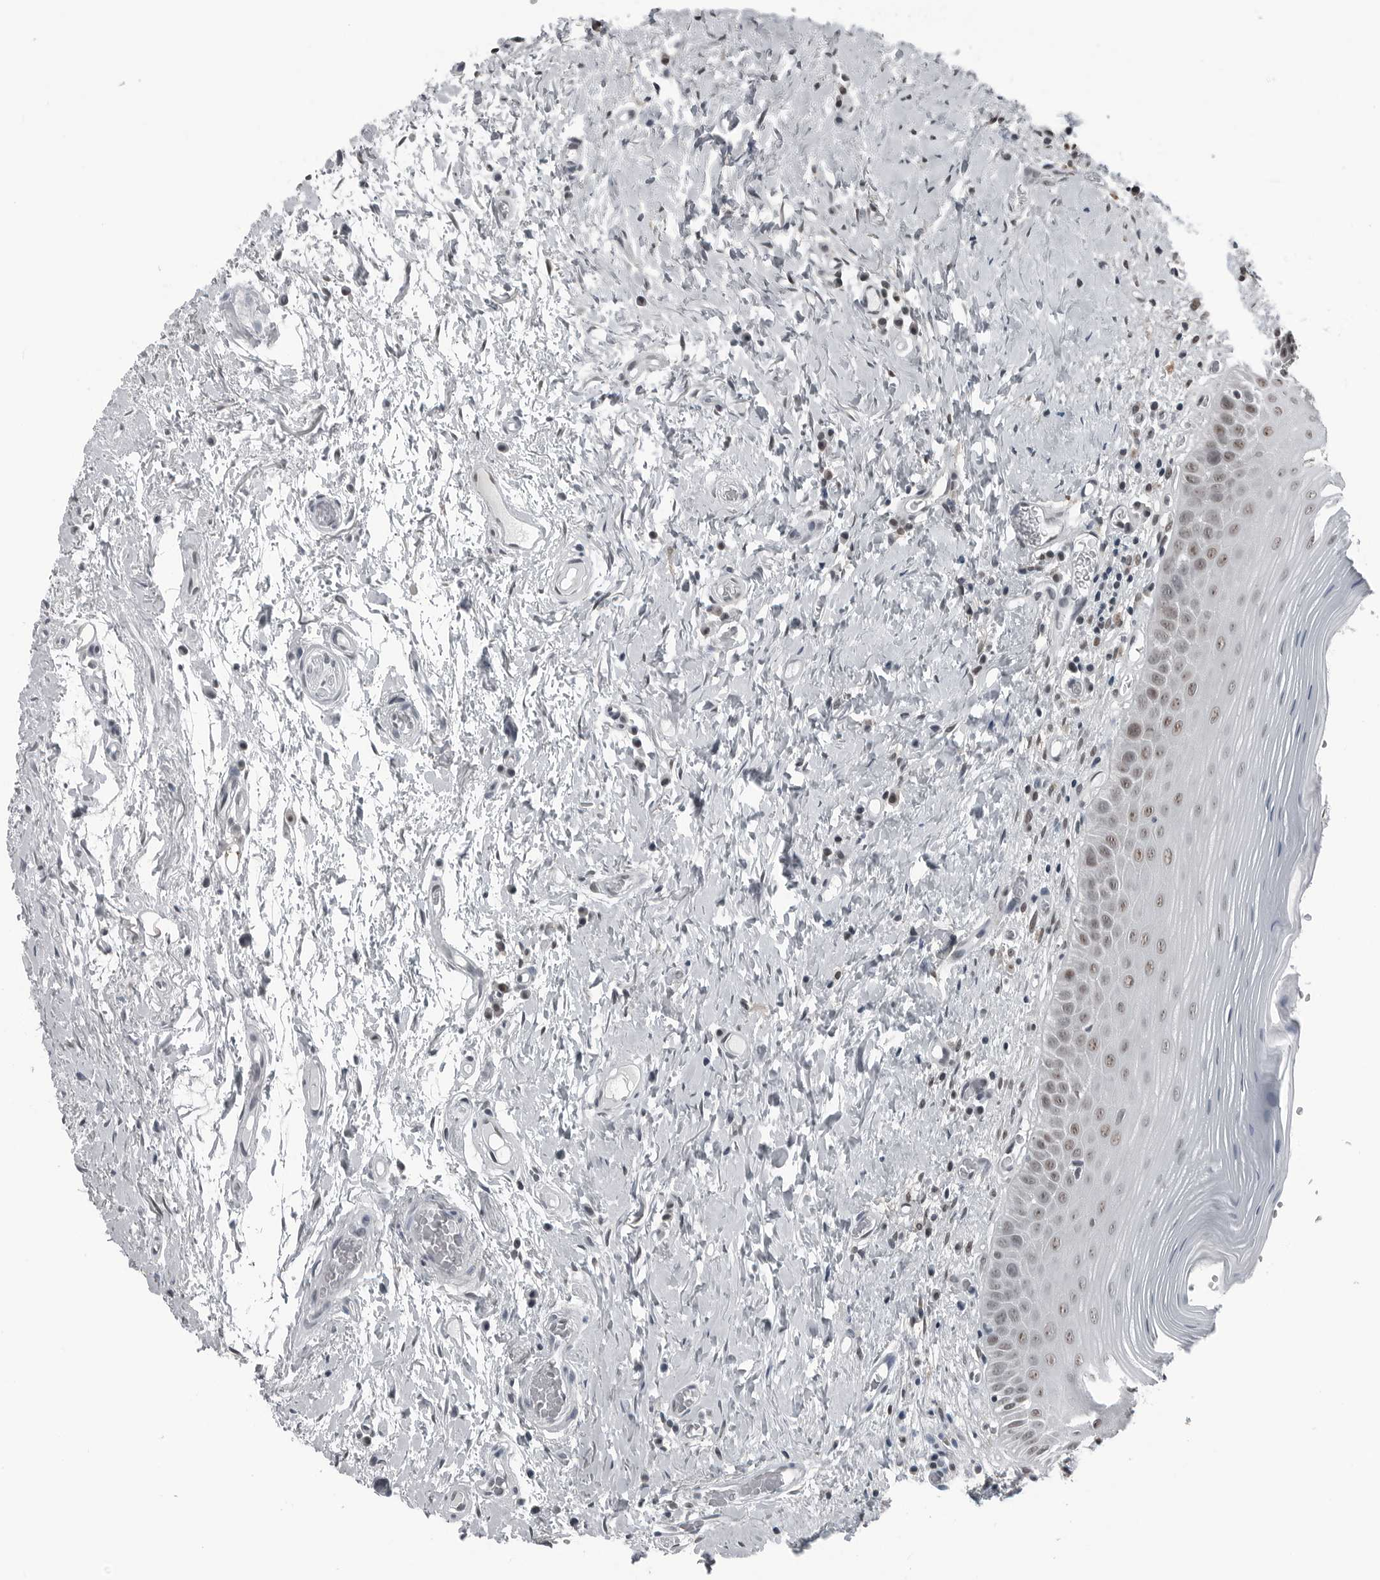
{"staining": {"intensity": "moderate", "quantity": "<25%", "location": "nuclear"}, "tissue": "oral mucosa", "cell_type": "Squamous epithelial cells", "image_type": "normal", "snomed": [{"axis": "morphology", "description": "Normal tissue, NOS"}, {"axis": "topography", "description": "Oral tissue"}], "caption": "Immunohistochemistry histopathology image of benign oral mucosa stained for a protein (brown), which displays low levels of moderate nuclear positivity in approximately <25% of squamous epithelial cells.", "gene": "AKR1A1", "patient": {"sex": "male", "age": 82}}